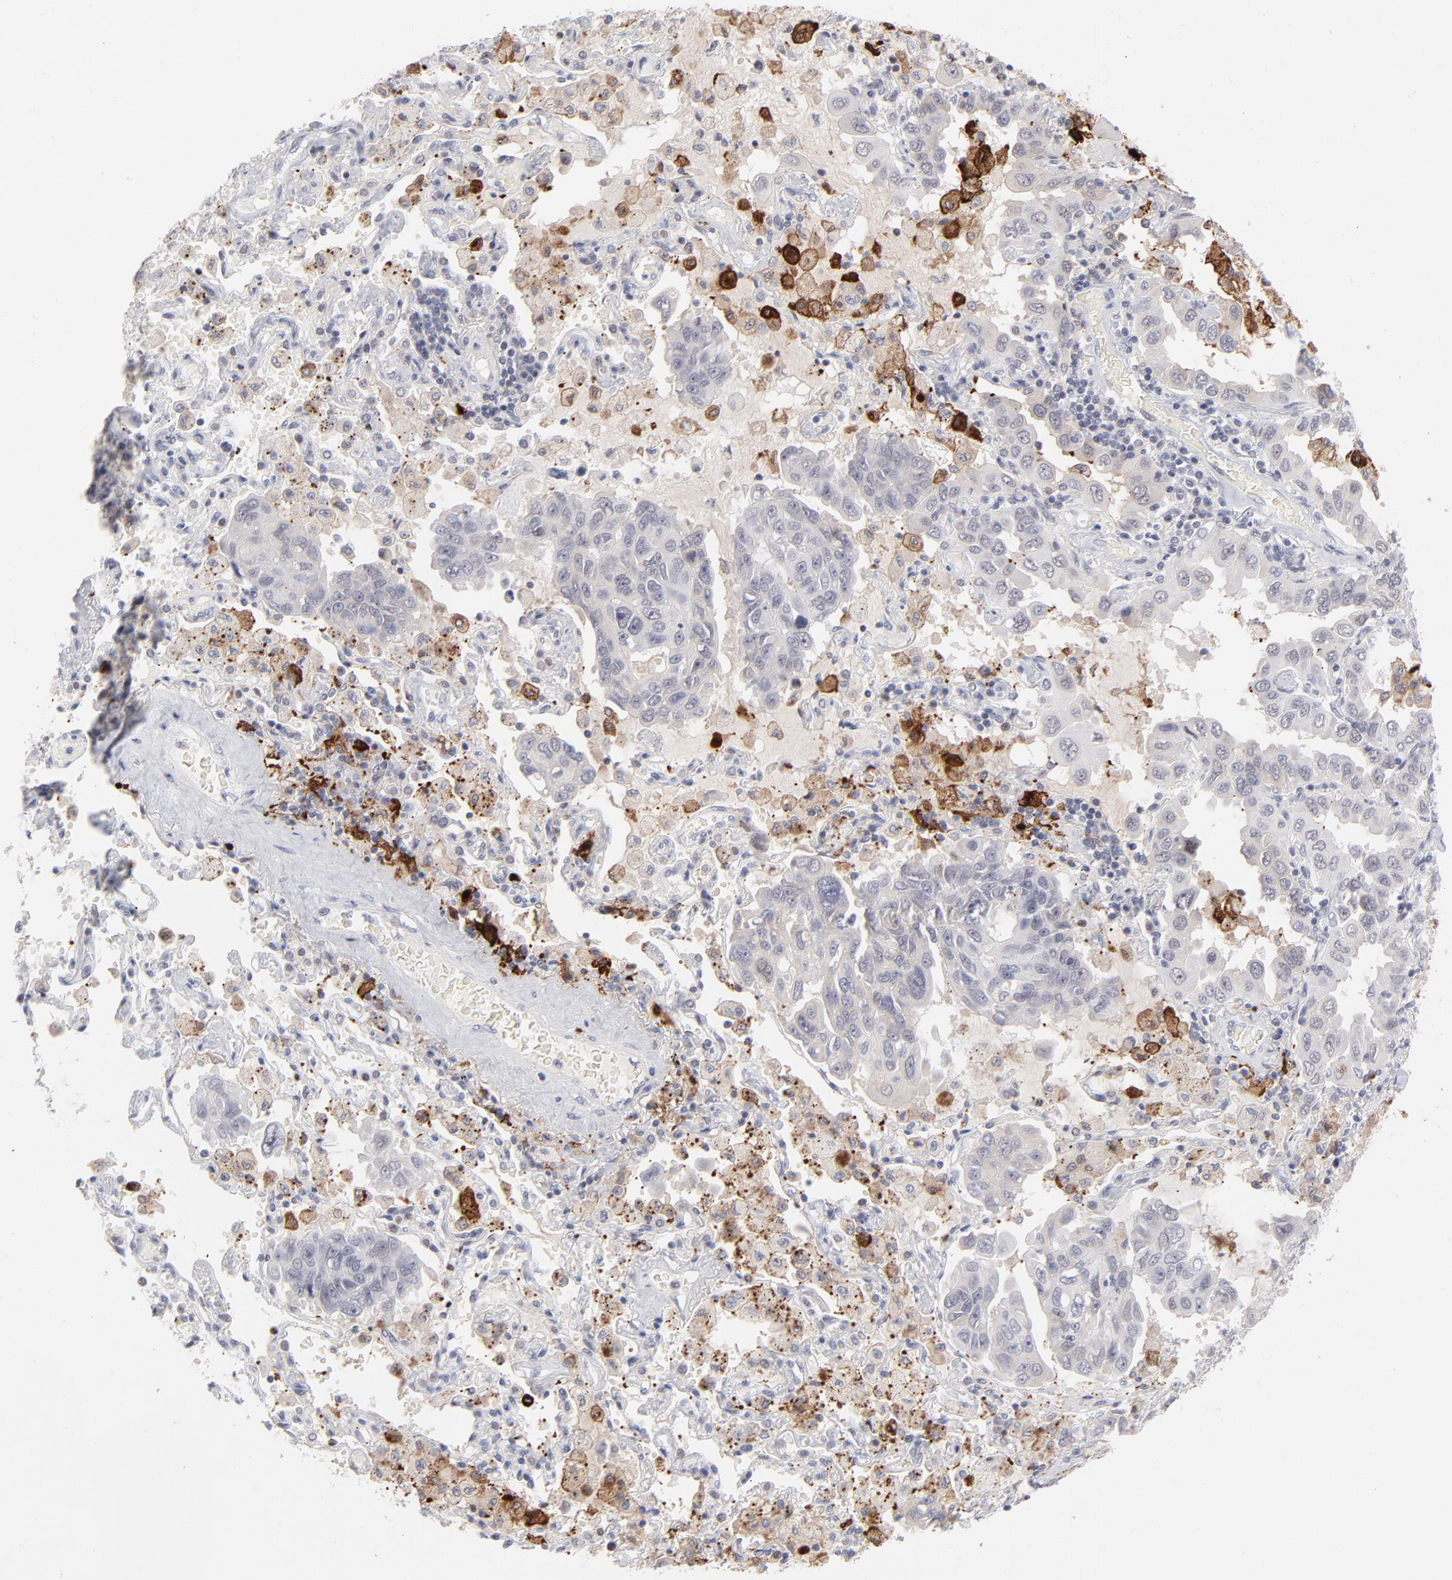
{"staining": {"intensity": "negative", "quantity": "none", "location": "none"}, "tissue": "lung cancer", "cell_type": "Tumor cells", "image_type": "cancer", "snomed": [{"axis": "morphology", "description": "Adenocarcinoma, NOS"}, {"axis": "topography", "description": "Lung"}], "caption": "Image shows no protein staining in tumor cells of lung cancer (adenocarcinoma) tissue.", "gene": "CCR2", "patient": {"sex": "male", "age": 64}}